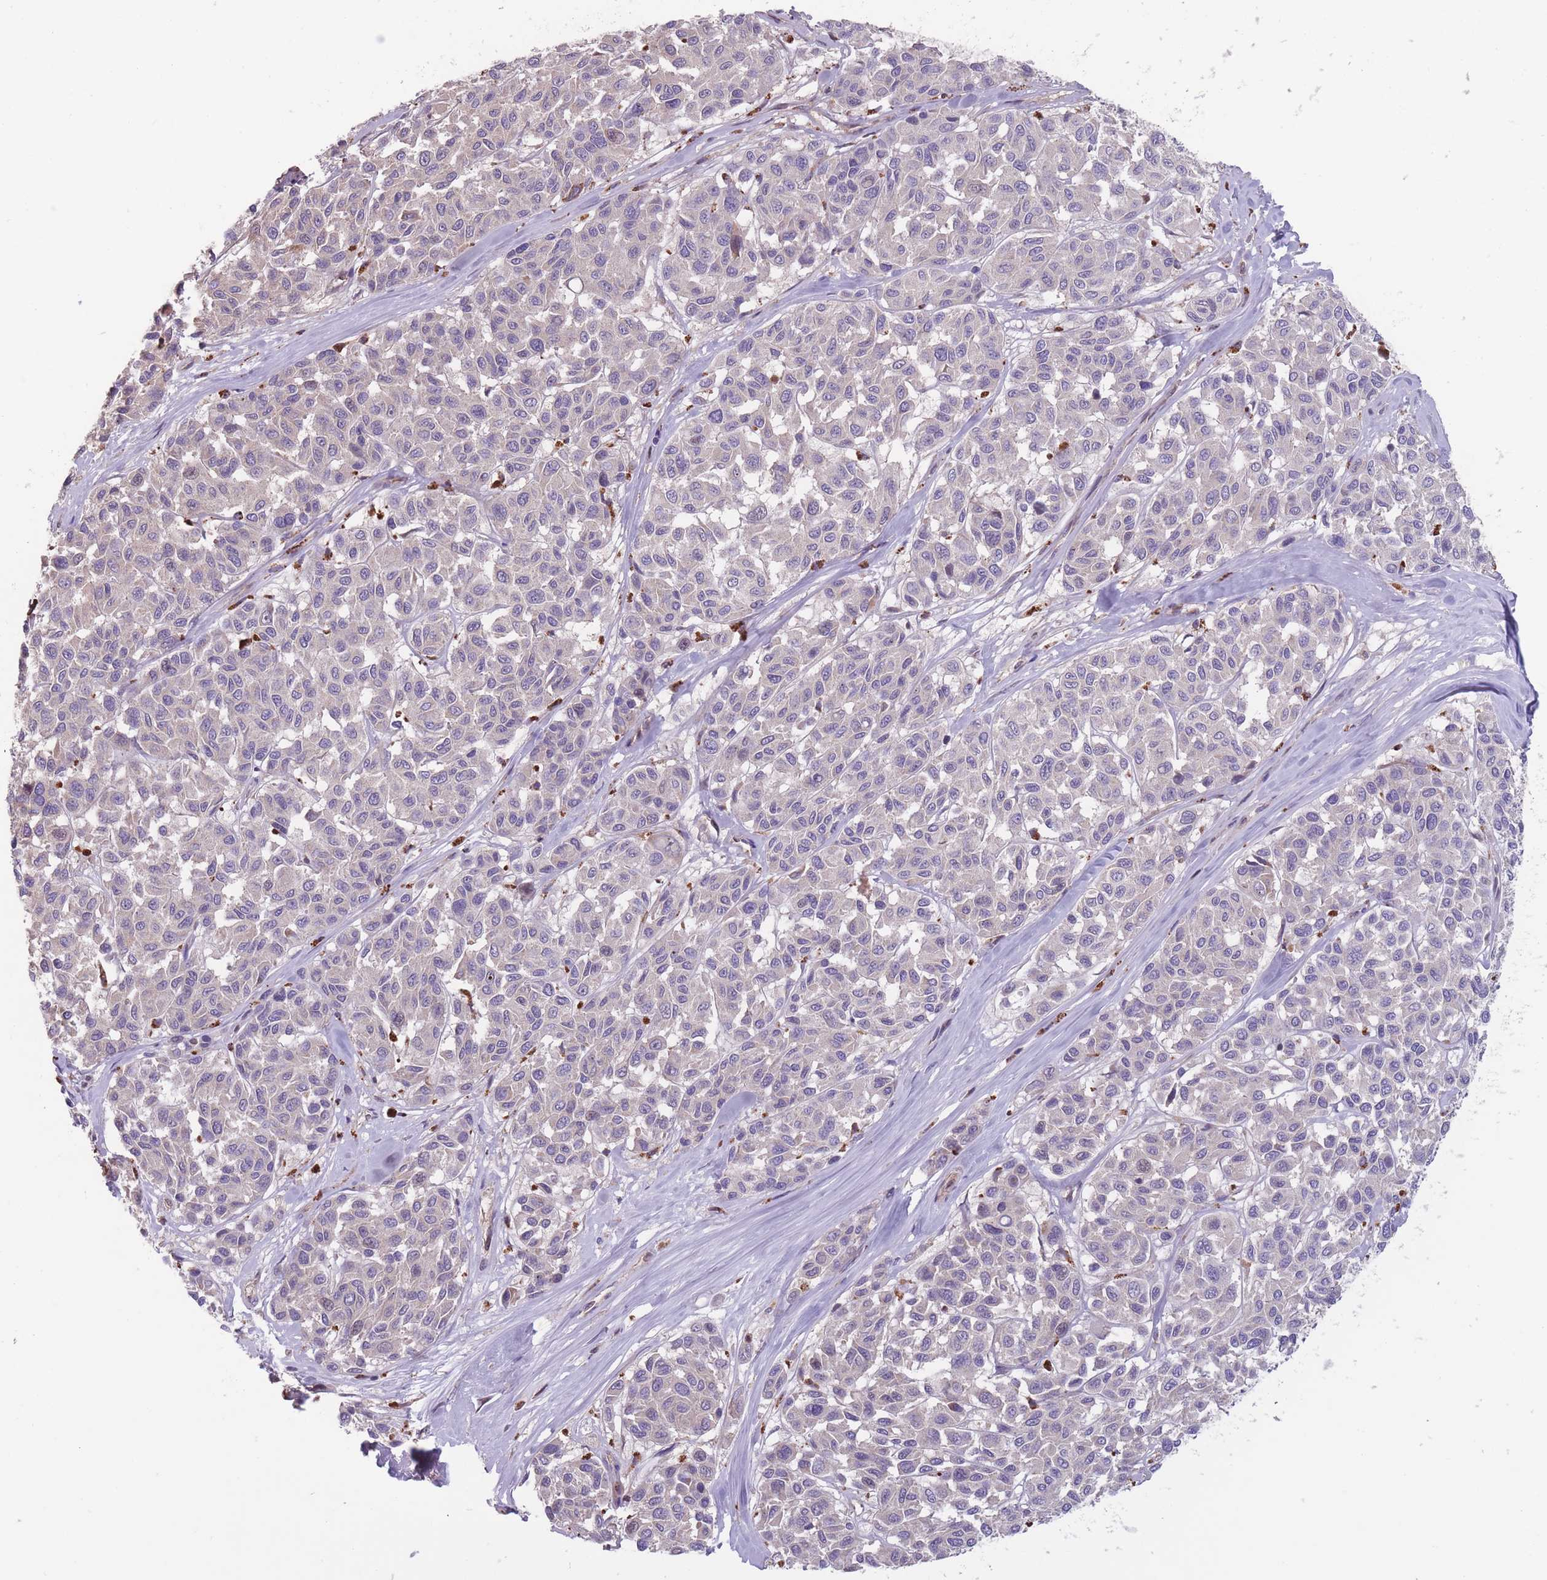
{"staining": {"intensity": "negative", "quantity": "none", "location": "none"}, "tissue": "melanoma", "cell_type": "Tumor cells", "image_type": "cancer", "snomed": [{"axis": "morphology", "description": "Malignant melanoma, NOS"}, {"axis": "topography", "description": "Skin"}], "caption": "Tumor cells are negative for brown protein staining in melanoma.", "gene": "ITPKC", "patient": {"sex": "female", "age": 66}}